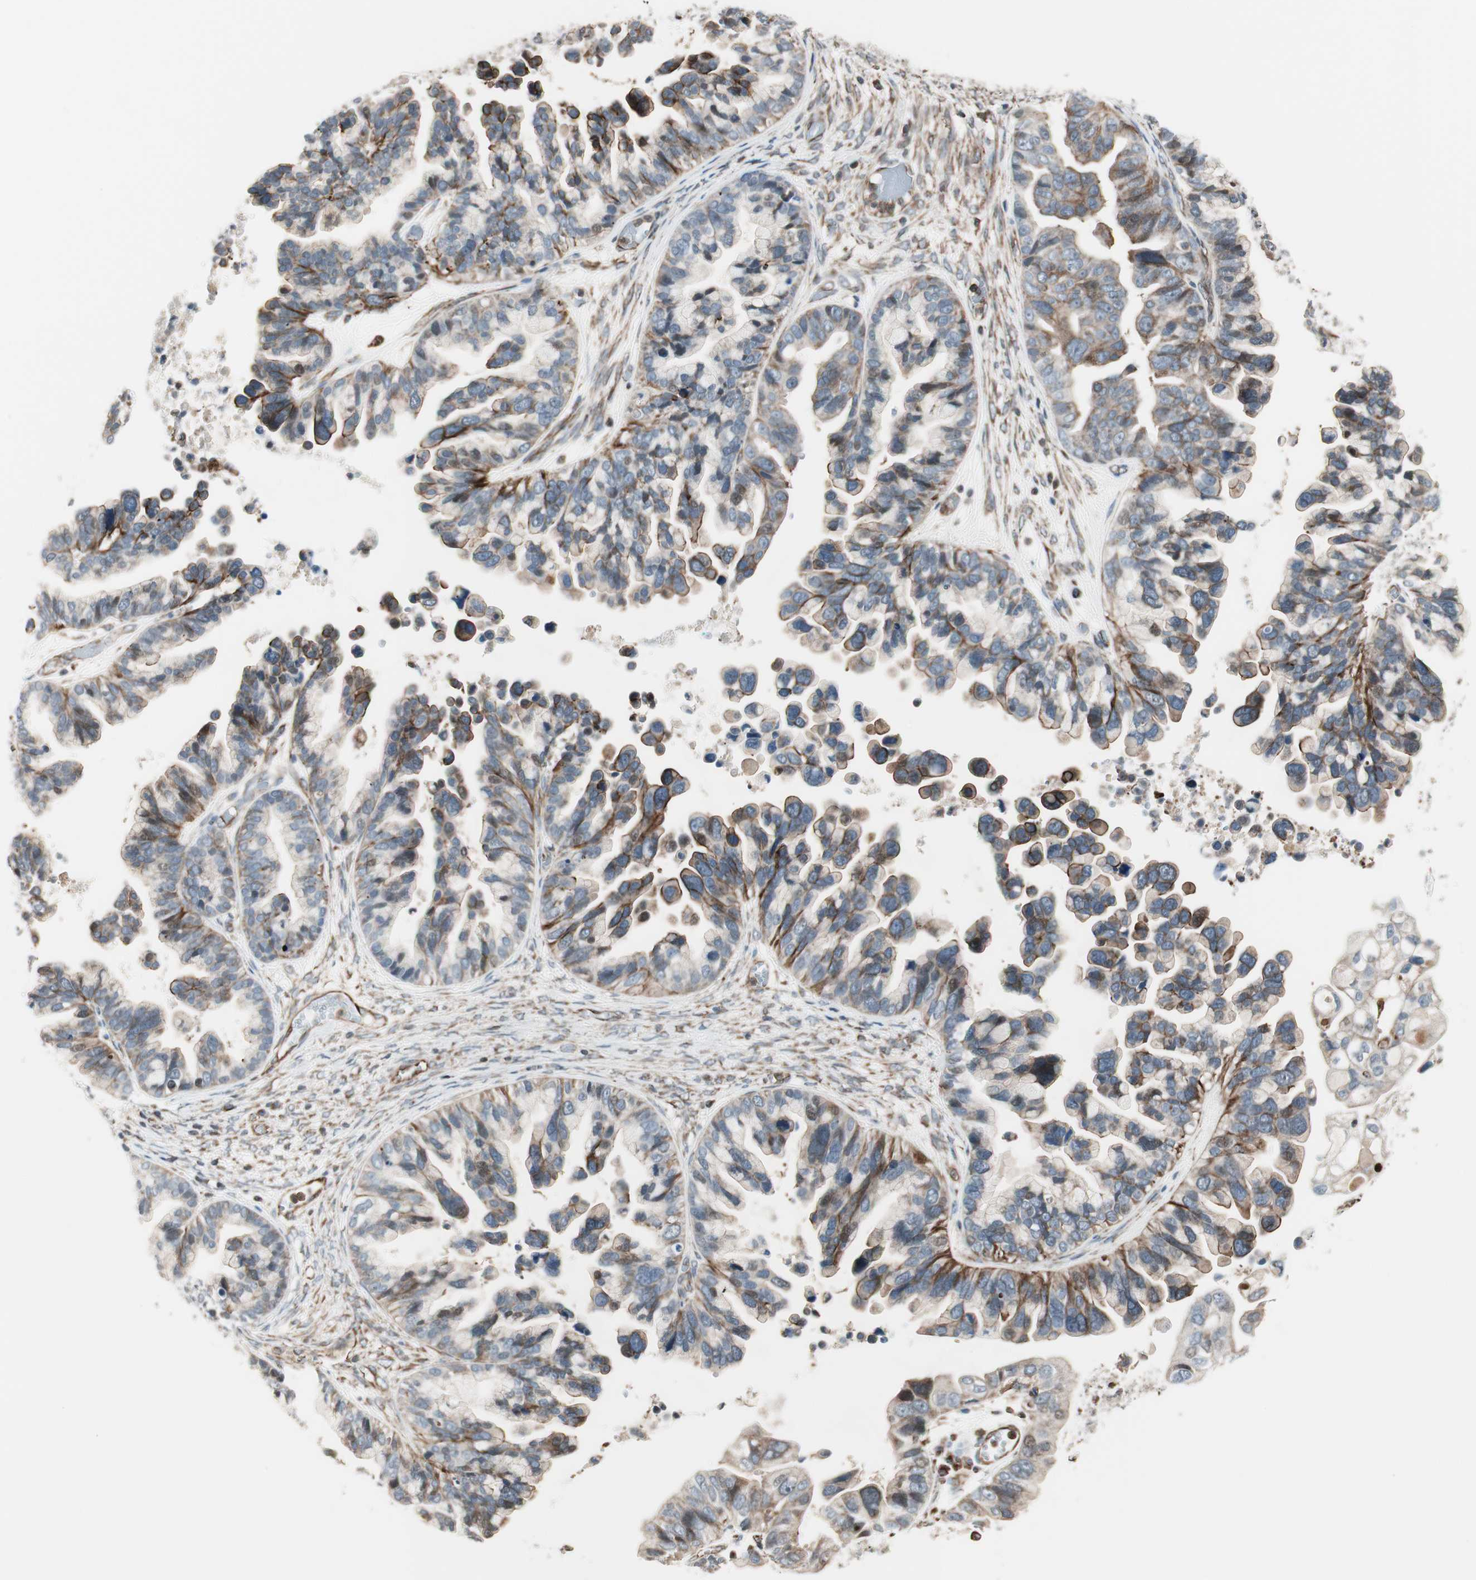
{"staining": {"intensity": "moderate", "quantity": "25%-75%", "location": "cytoplasmic/membranous,nuclear"}, "tissue": "ovarian cancer", "cell_type": "Tumor cells", "image_type": "cancer", "snomed": [{"axis": "morphology", "description": "Cystadenocarcinoma, serous, NOS"}, {"axis": "topography", "description": "Ovary"}], "caption": "Ovarian cancer stained for a protein (brown) shows moderate cytoplasmic/membranous and nuclear positive staining in about 25%-75% of tumor cells.", "gene": "MAD2L2", "patient": {"sex": "female", "age": 56}}